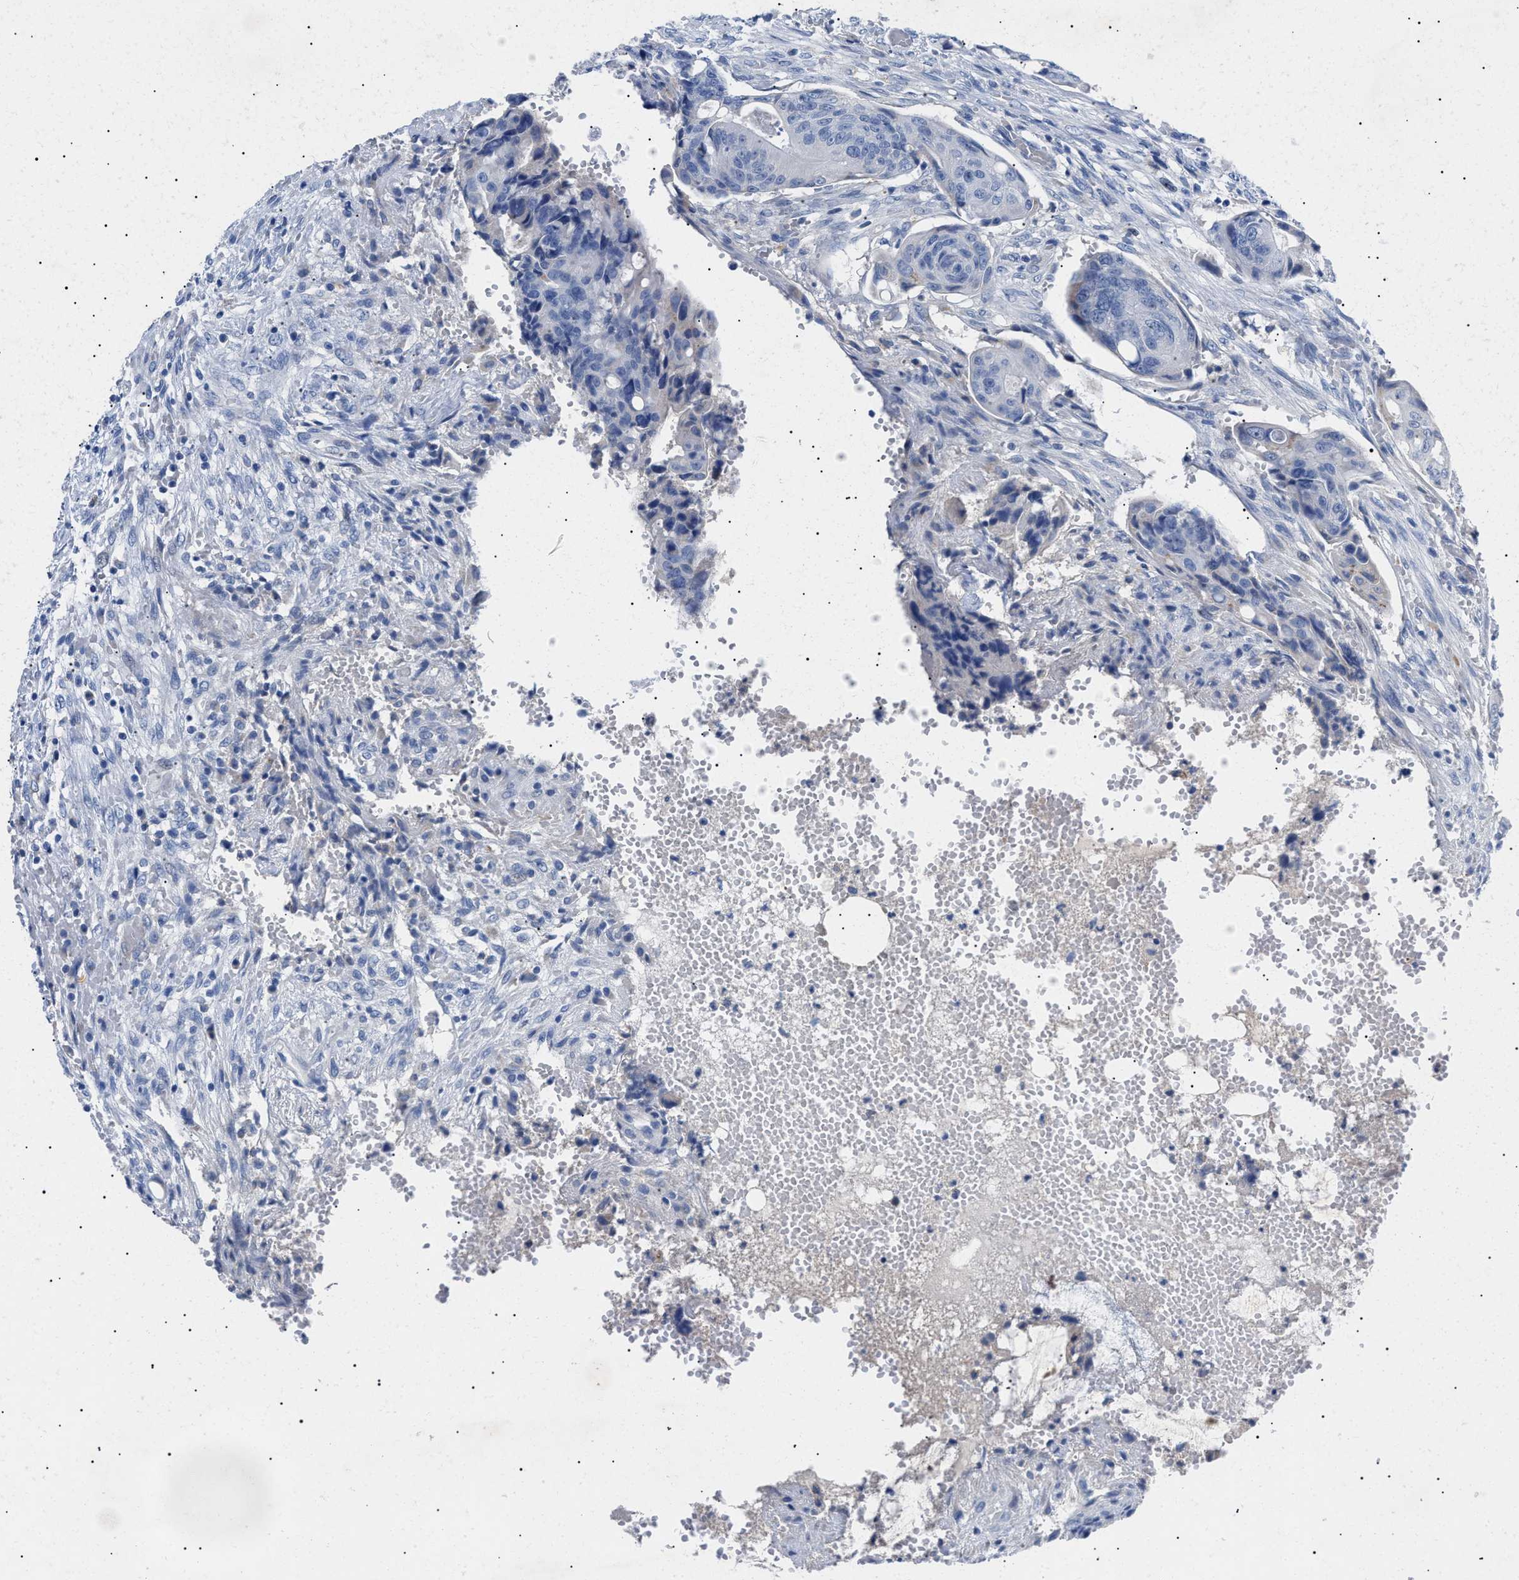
{"staining": {"intensity": "negative", "quantity": "none", "location": "none"}, "tissue": "colorectal cancer", "cell_type": "Tumor cells", "image_type": "cancer", "snomed": [{"axis": "morphology", "description": "Adenocarcinoma, NOS"}, {"axis": "topography", "description": "Colon"}], "caption": "Tumor cells show no significant protein expression in colorectal cancer (adenocarcinoma). The staining is performed using DAB brown chromogen with nuclei counter-stained in using hematoxylin.", "gene": "ACKR1", "patient": {"sex": "female", "age": 57}}